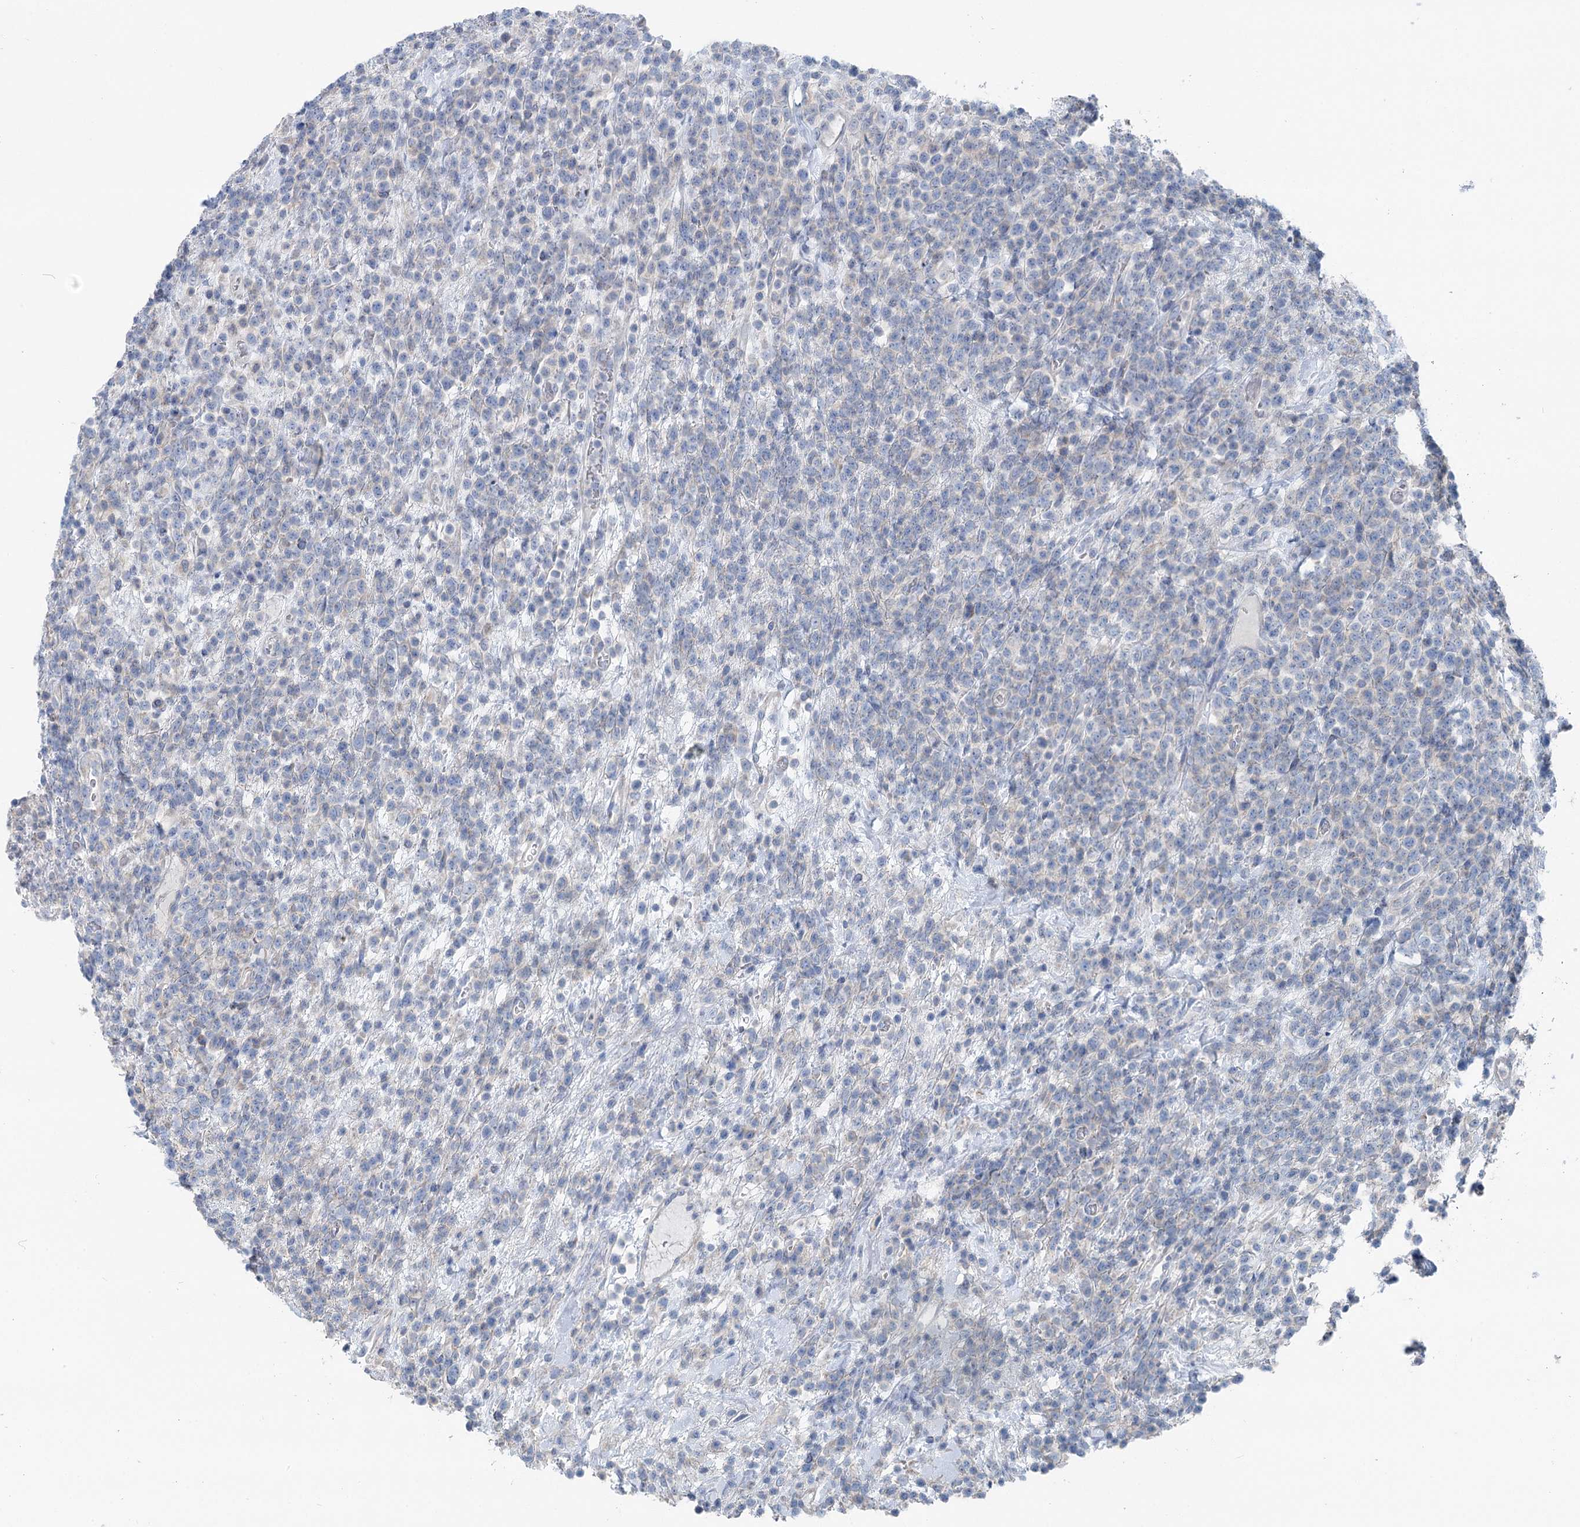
{"staining": {"intensity": "negative", "quantity": "none", "location": "none"}, "tissue": "lymphoma", "cell_type": "Tumor cells", "image_type": "cancer", "snomed": [{"axis": "morphology", "description": "Malignant lymphoma, non-Hodgkin's type, High grade"}, {"axis": "topography", "description": "Colon"}], "caption": "DAB (3,3'-diaminobenzidine) immunohistochemical staining of human lymphoma exhibits no significant staining in tumor cells. (Brightfield microscopy of DAB immunohistochemistry at high magnification).", "gene": "MARK2", "patient": {"sex": "female", "age": 53}}